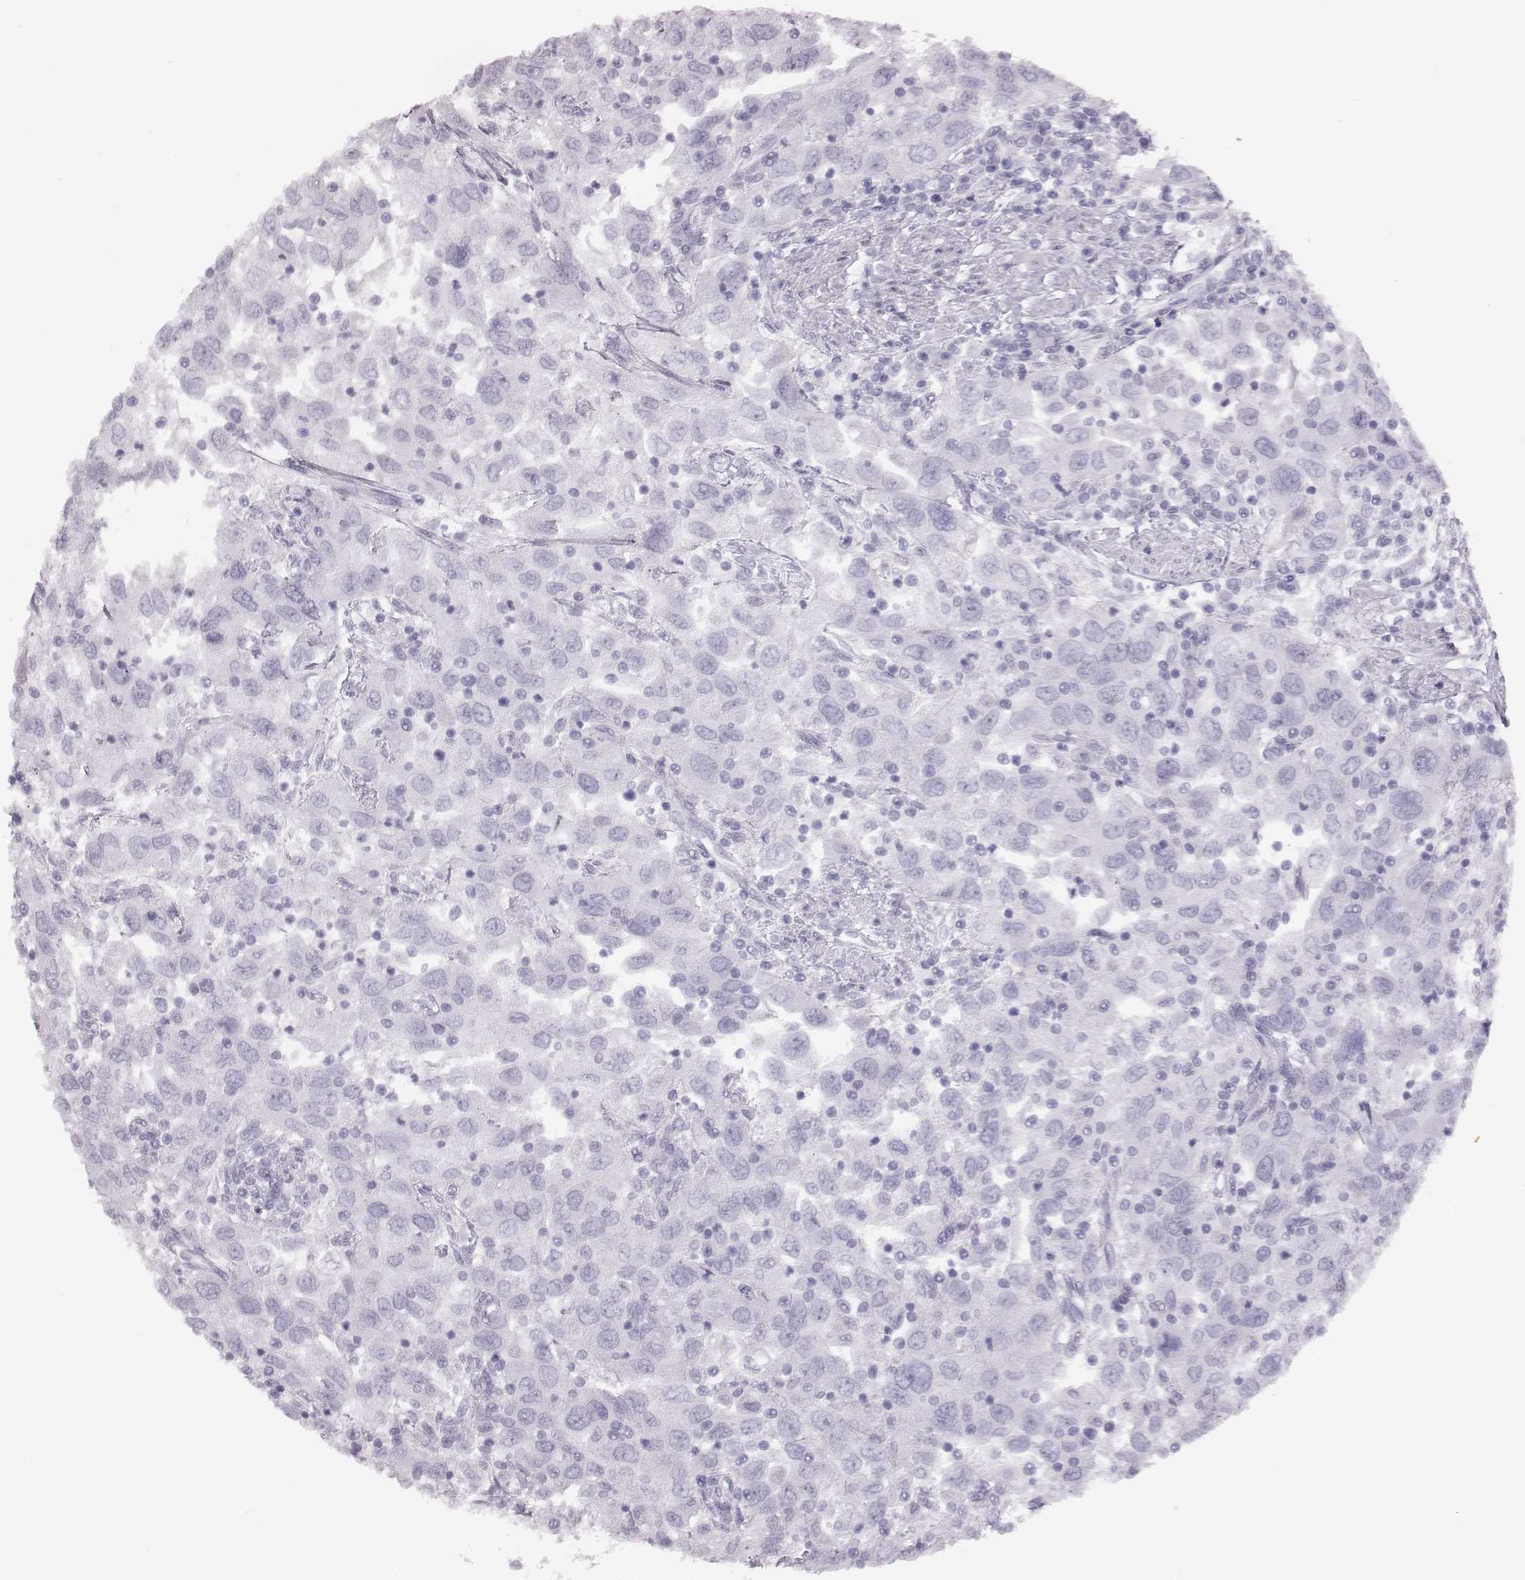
{"staining": {"intensity": "moderate", "quantity": "25%-75%", "location": "nuclear"}, "tissue": "urothelial cancer", "cell_type": "Tumor cells", "image_type": "cancer", "snomed": [{"axis": "morphology", "description": "Urothelial carcinoma, High grade"}, {"axis": "topography", "description": "Urinary bladder"}], "caption": "An IHC histopathology image of neoplastic tissue is shown. Protein staining in brown shows moderate nuclear positivity in urothelial cancer within tumor cells. The protein of interest is shown in brown color, while the nuclei are stained blue.", "gene": "NOP56", "patient": {"sex": "male", "age": 76}}